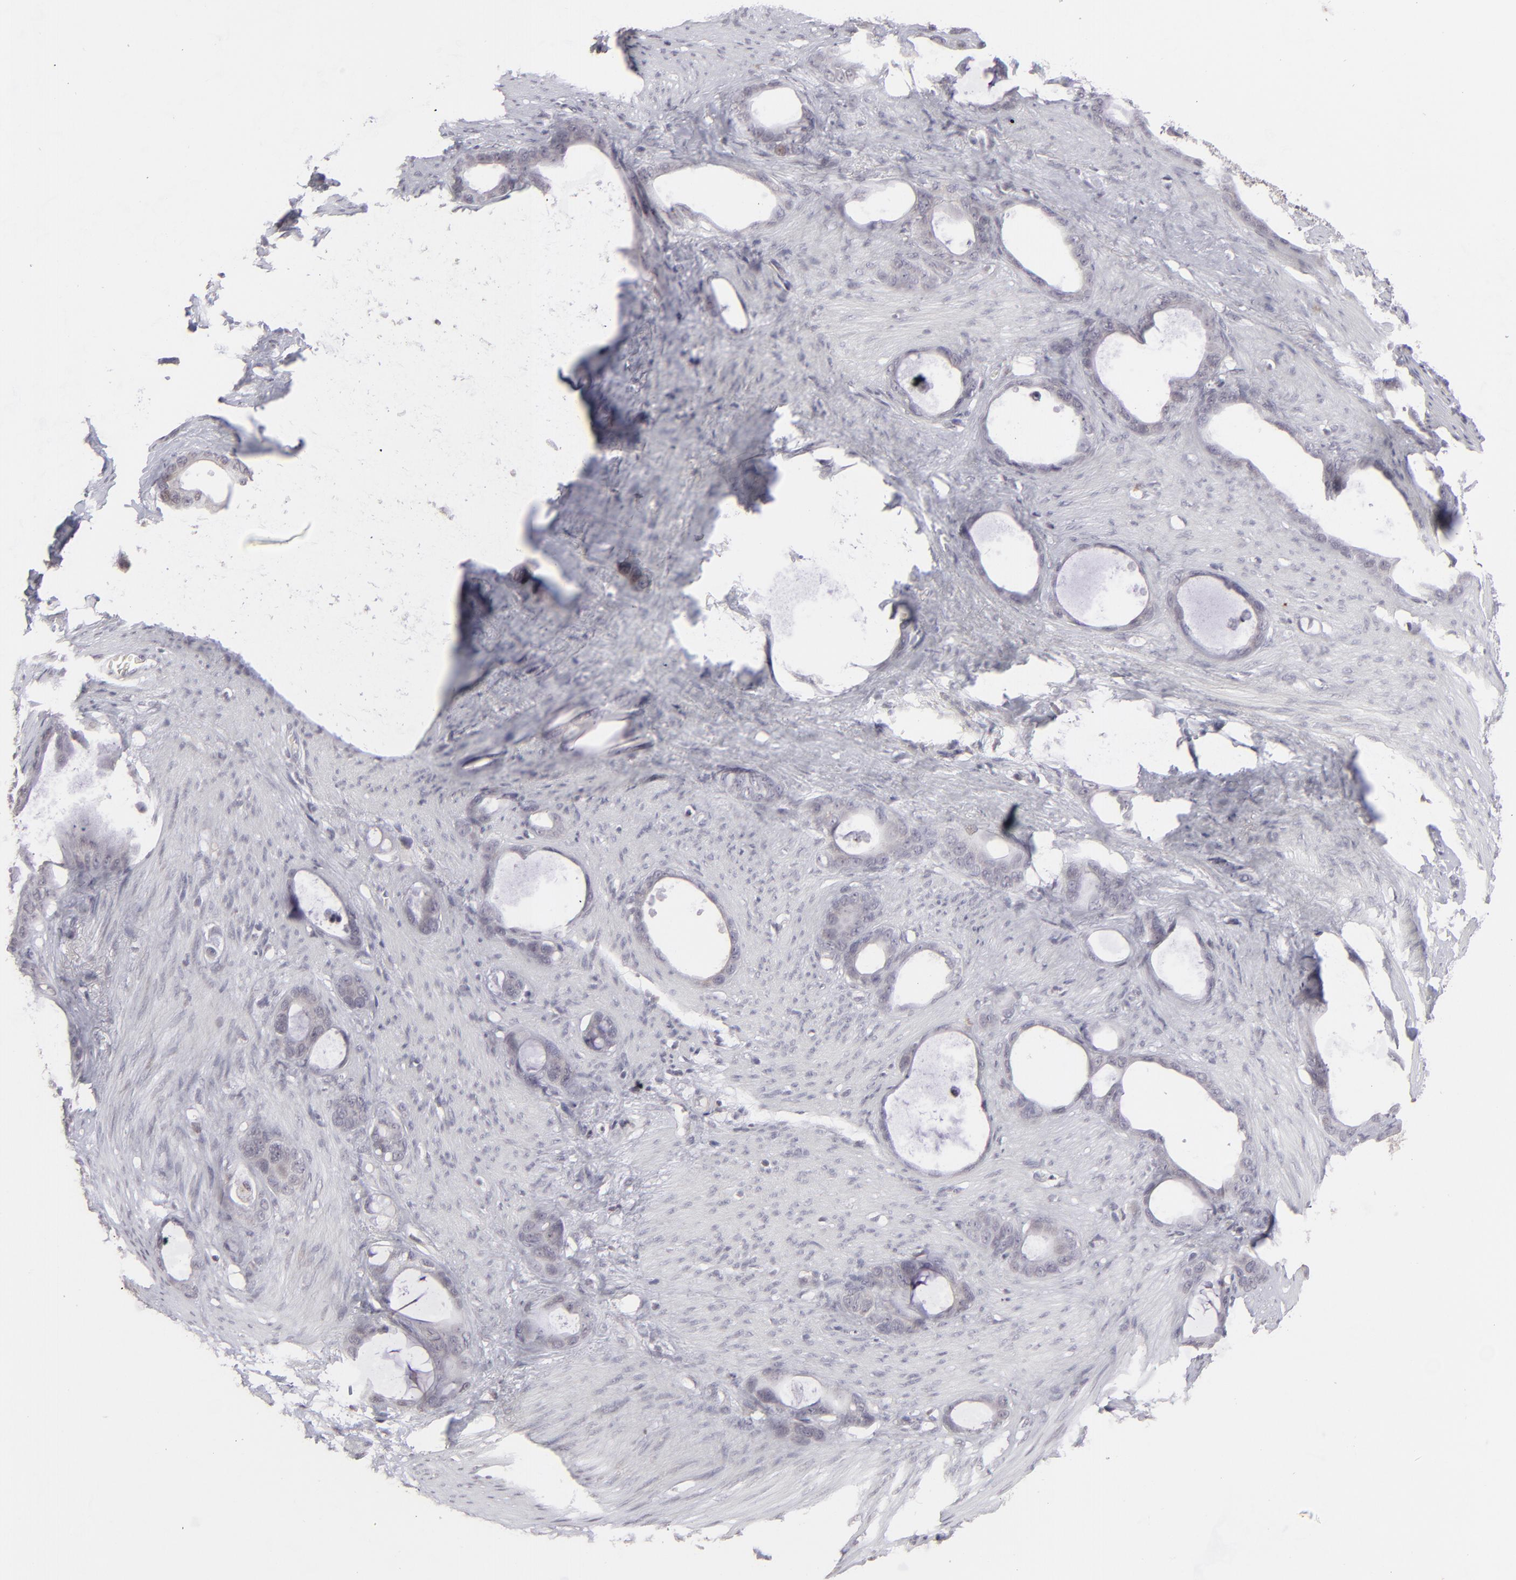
{"staining": {"intensity": "negative", "quantity": "none", "location": "none"}, "tissue": "stomach cancer", "cell_type": "Tumor cells", "image_type": "cancer", "snomed": [{"axis": "morphology", "description": "Adenocarcinoma, NOS"}, {"axis": "topography", "description": "Stomach"}], "caption": "High power microscopy photomicrograph of an immunohistochemistry (IHC) histopathology image of stomach cancer, revealing no significant staining in tumor cells. (Immunohistochemistry, brightfield microscopy, high magnification).", "gene": "CLDN2", "patient": {"sex": "female", "age": 75}}